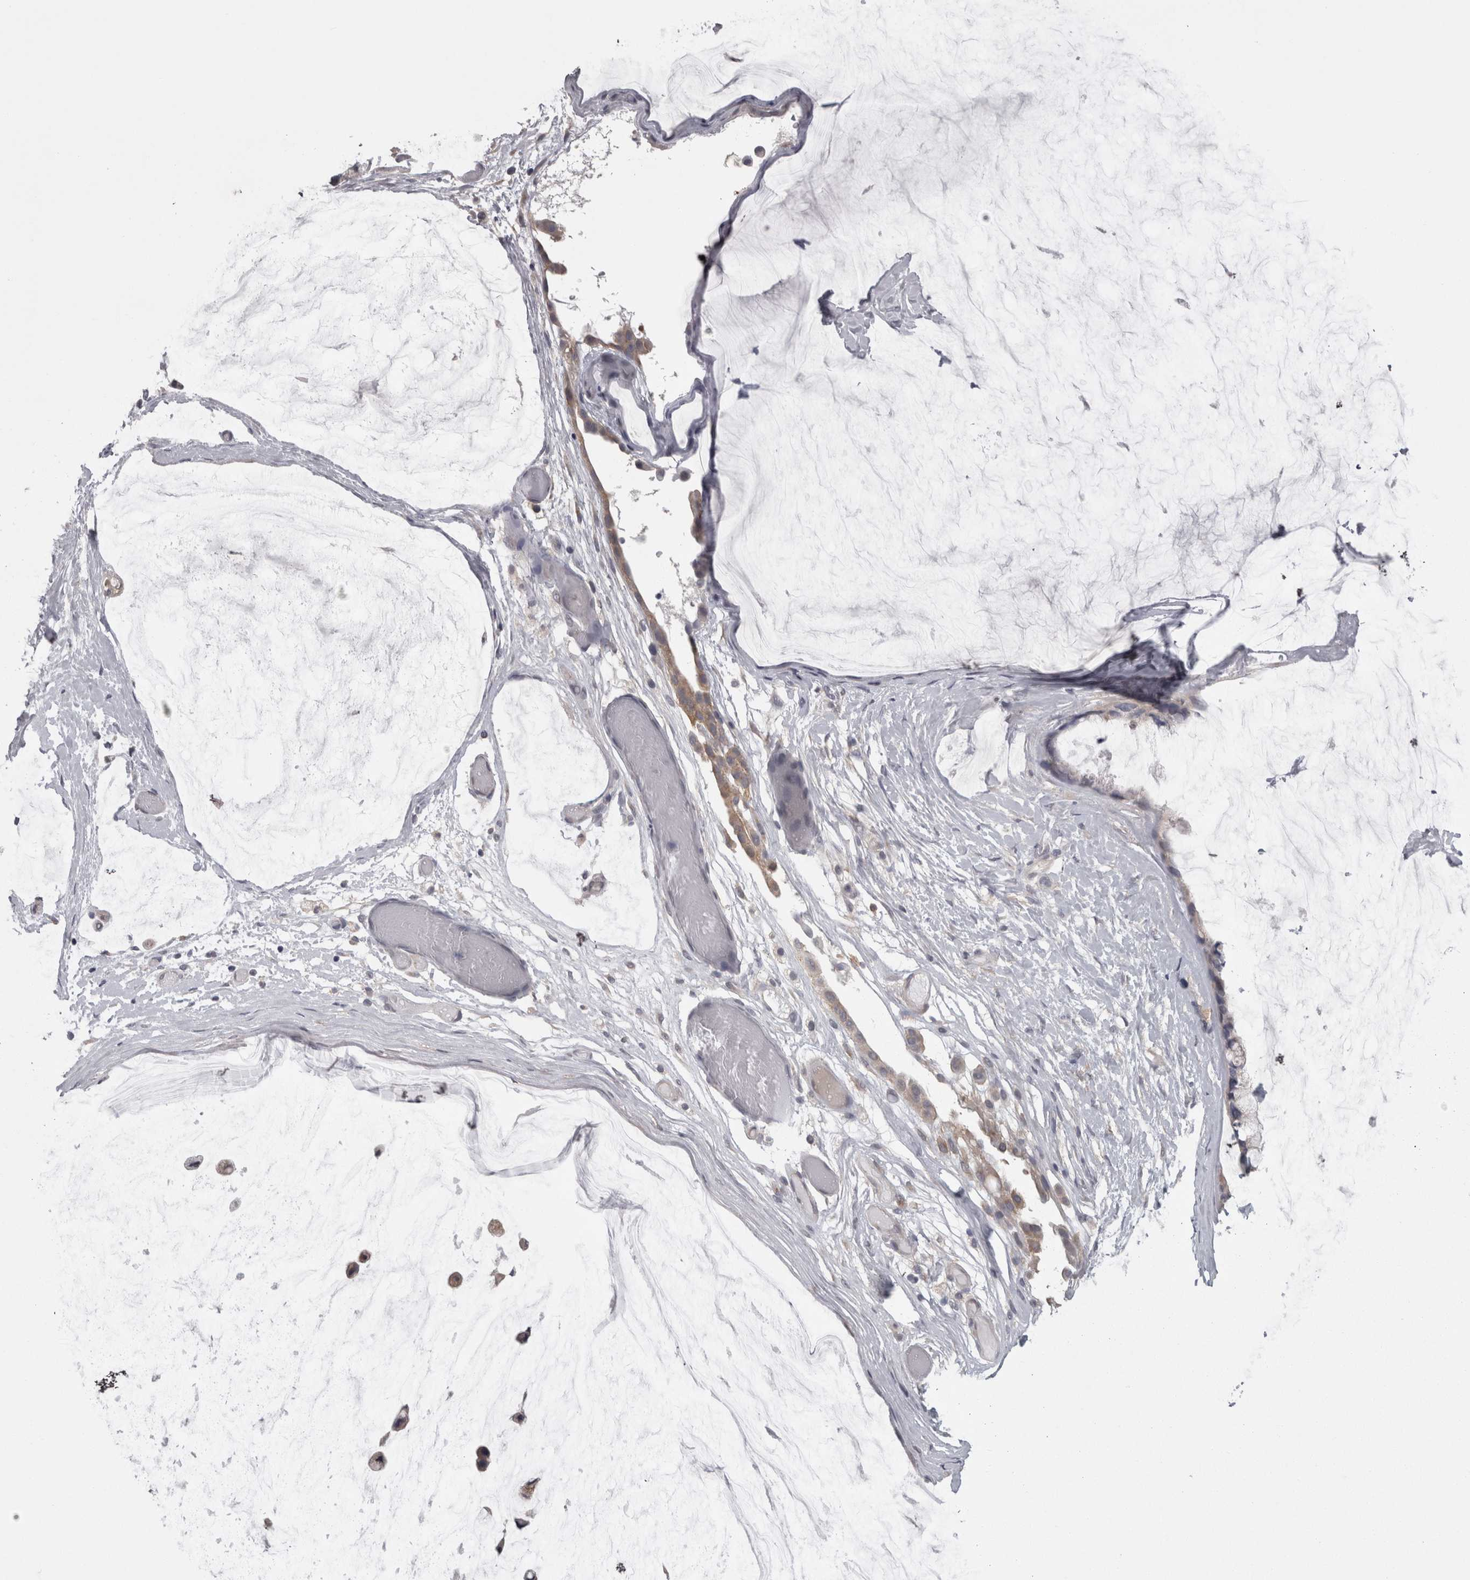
{"staining": {"intensity": "weak", "quantity": "25%-75%", "location": "cytoplasmic/membranous"}, "tissue": "ovarian cancer", "cell_type": "Tumor cells", "image_type": "cancer", "snomed": [{"axis": "morphology", "description": "Cystadenocarcinoma, mucinous, NOS"}, {"axis": "topography", "description": "Ovary"}], "caption": "This photomicrograph displays ovarian mucinous cystadenocarcinoma stained with immunohistochemistry (IHC) to label a protein in brown. The cytoplasmic/membranous of tumor cells show weak positivity for the protein. Nuclei are counter-stained blue.", "gene": "LYZL6", "patient": {"sex": "female", "age": 39}}